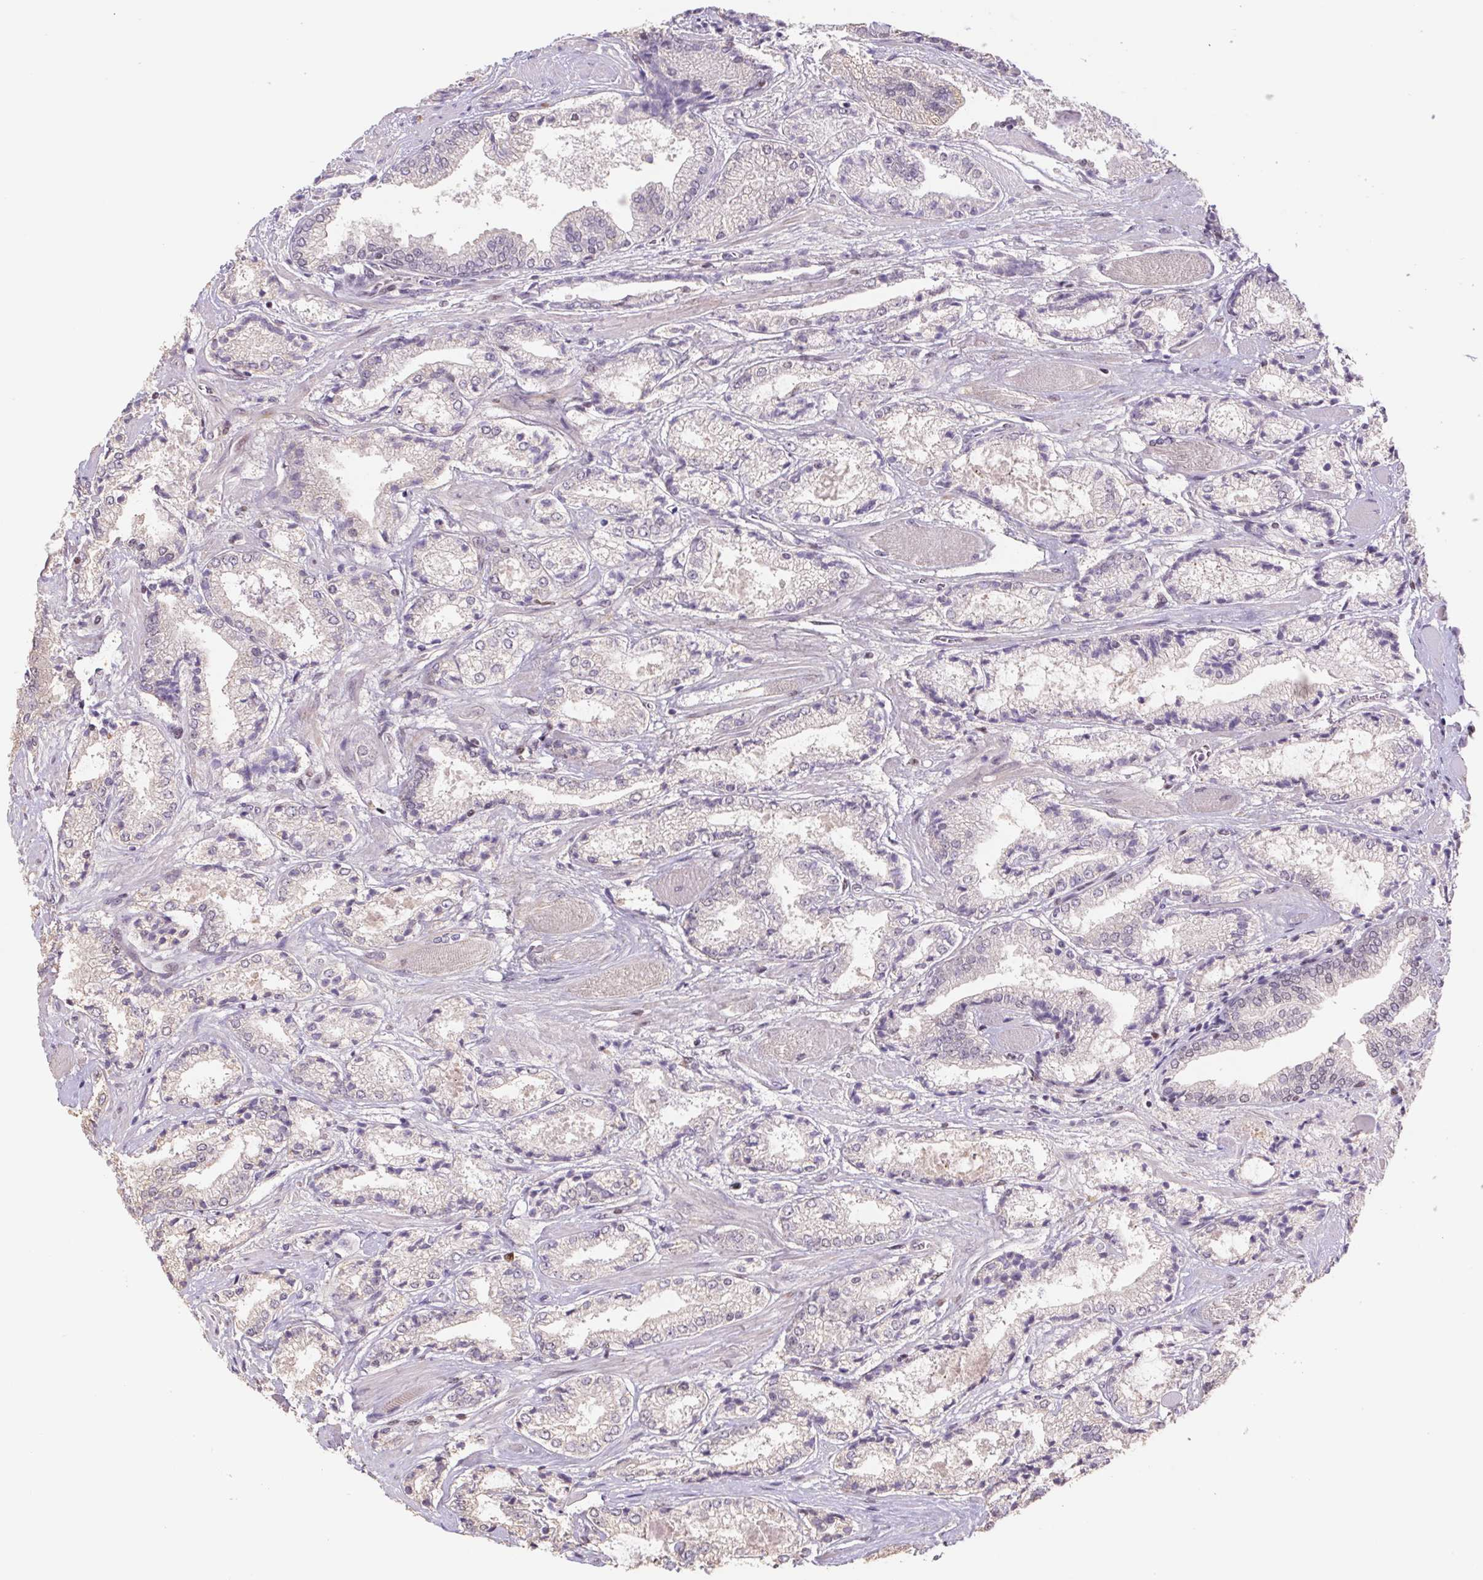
{"staining": {"intensity": "weak", "quantity": "<25%", "location": "nuclear"}, "tissue": "prostate cancer", "cell_type": "Tumor cells", "image_type": "cancer", "snomed": [{"axis": "morphology", "description": "Adenocarcinoma, High grade"}, {"axis": "topography", "description": "Prostate"}], "caption": "Immunohistochemistry (IHC) photomicrograph of prostate cancer stained for a protein (brown), which exhibits no staining in tumor cells. The staining is performed using DAB (3,3'-diaminobenzidine) brown chromogen with nuclei counter-stained in using hematoxylin.", "gene": "TRERF1", "patient": {"sex": "male", "age": 64}}